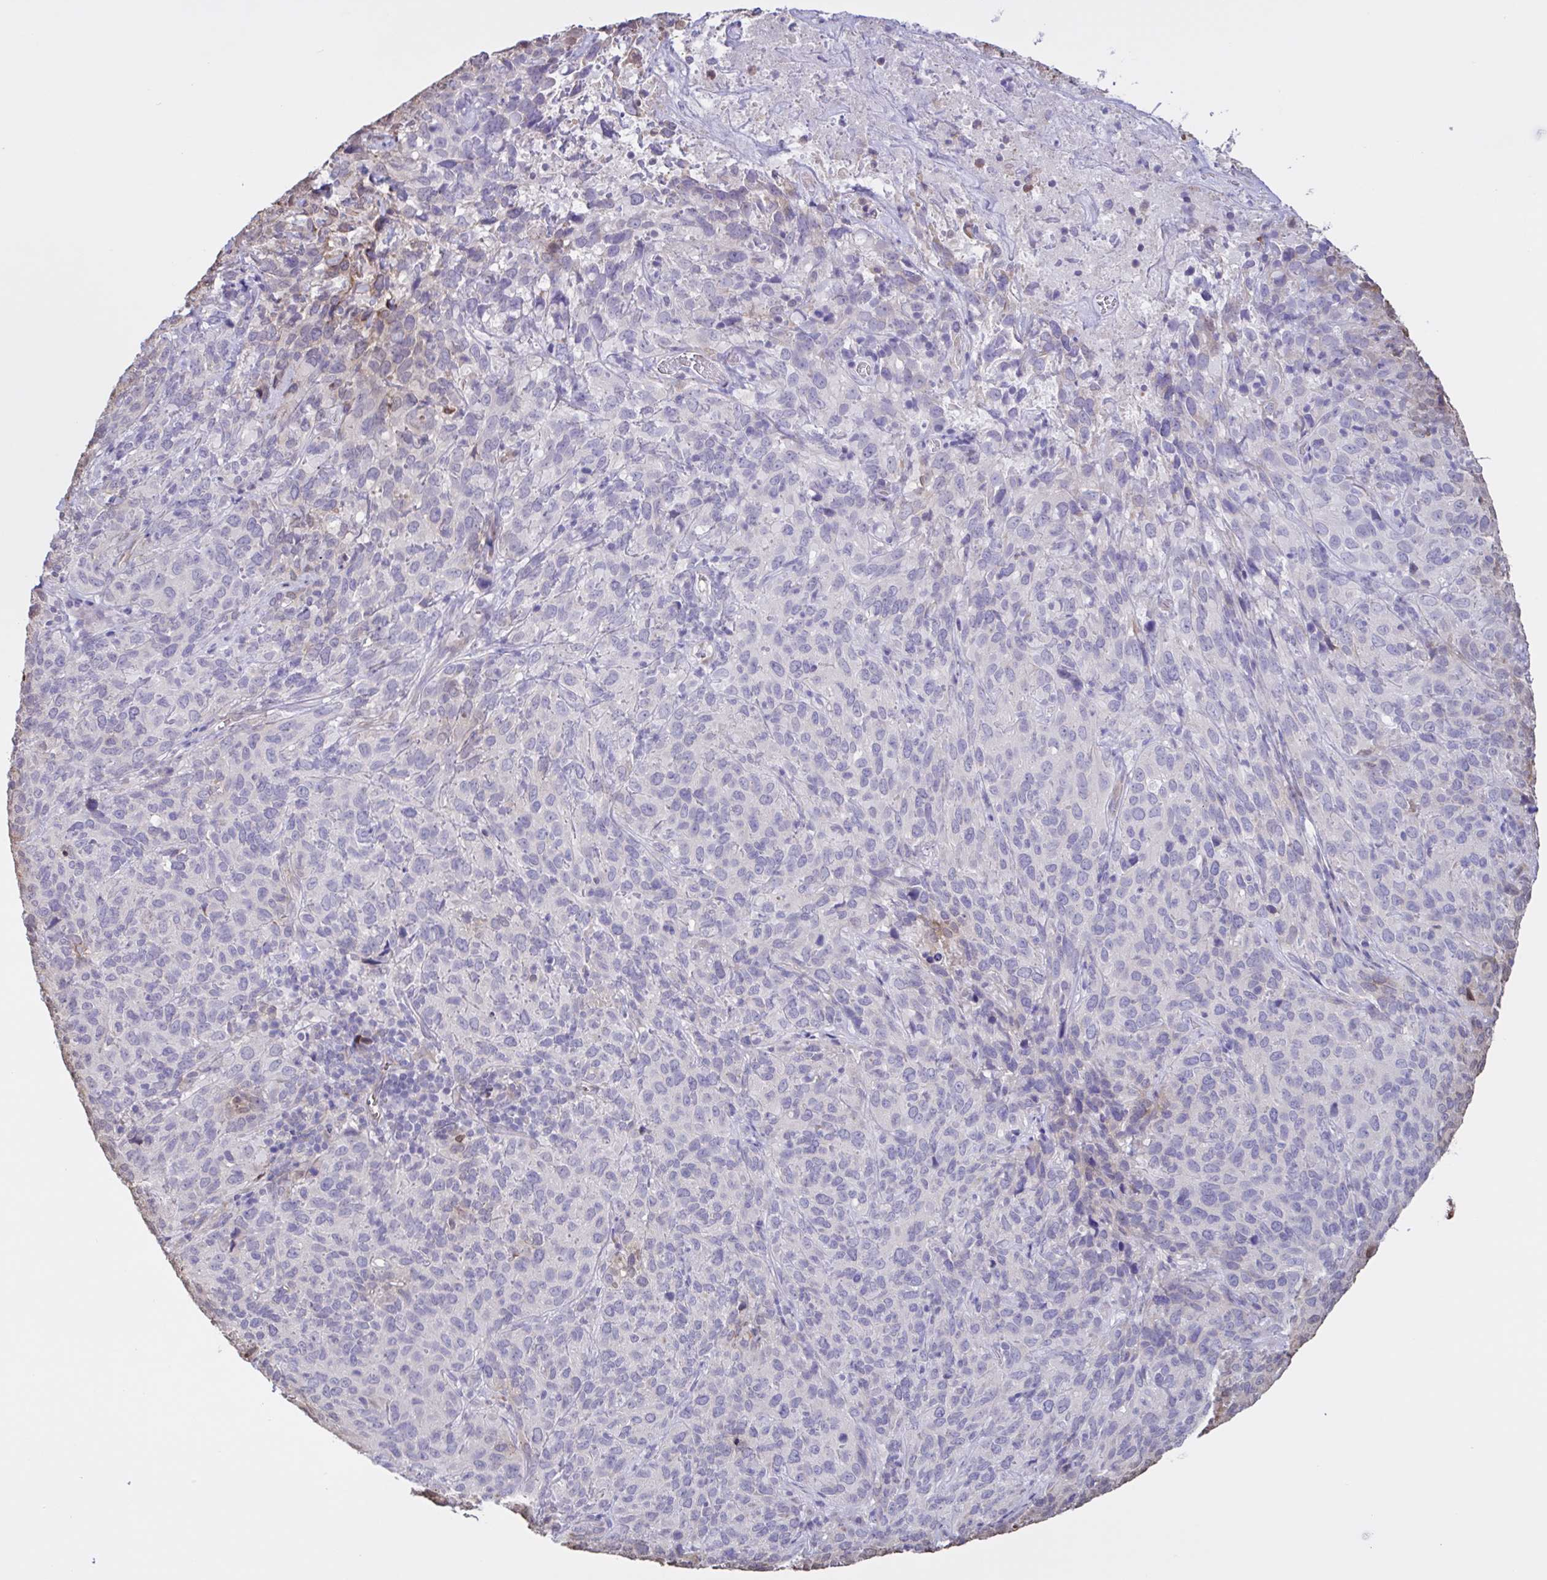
{"staining": {"intensity": "negative", "quantity": "none", "location": "none"}, "tissue": "cervical cancer", "cell_type": "Tumor cells", "image_type": "cancer", "snomed": [{"axis": "morphology", "description": "Squamous cell carcinoma, NOS"}, {"axis": "topography", "description": "Cervix"}], "caption": "This is an immunohistochemistry photomicrograph of cervical squamous cell carcinoma. There is no staining in tumor cells.", "gene": "MRGPRX2", "patient": {"sex": "female", "age": 51}}